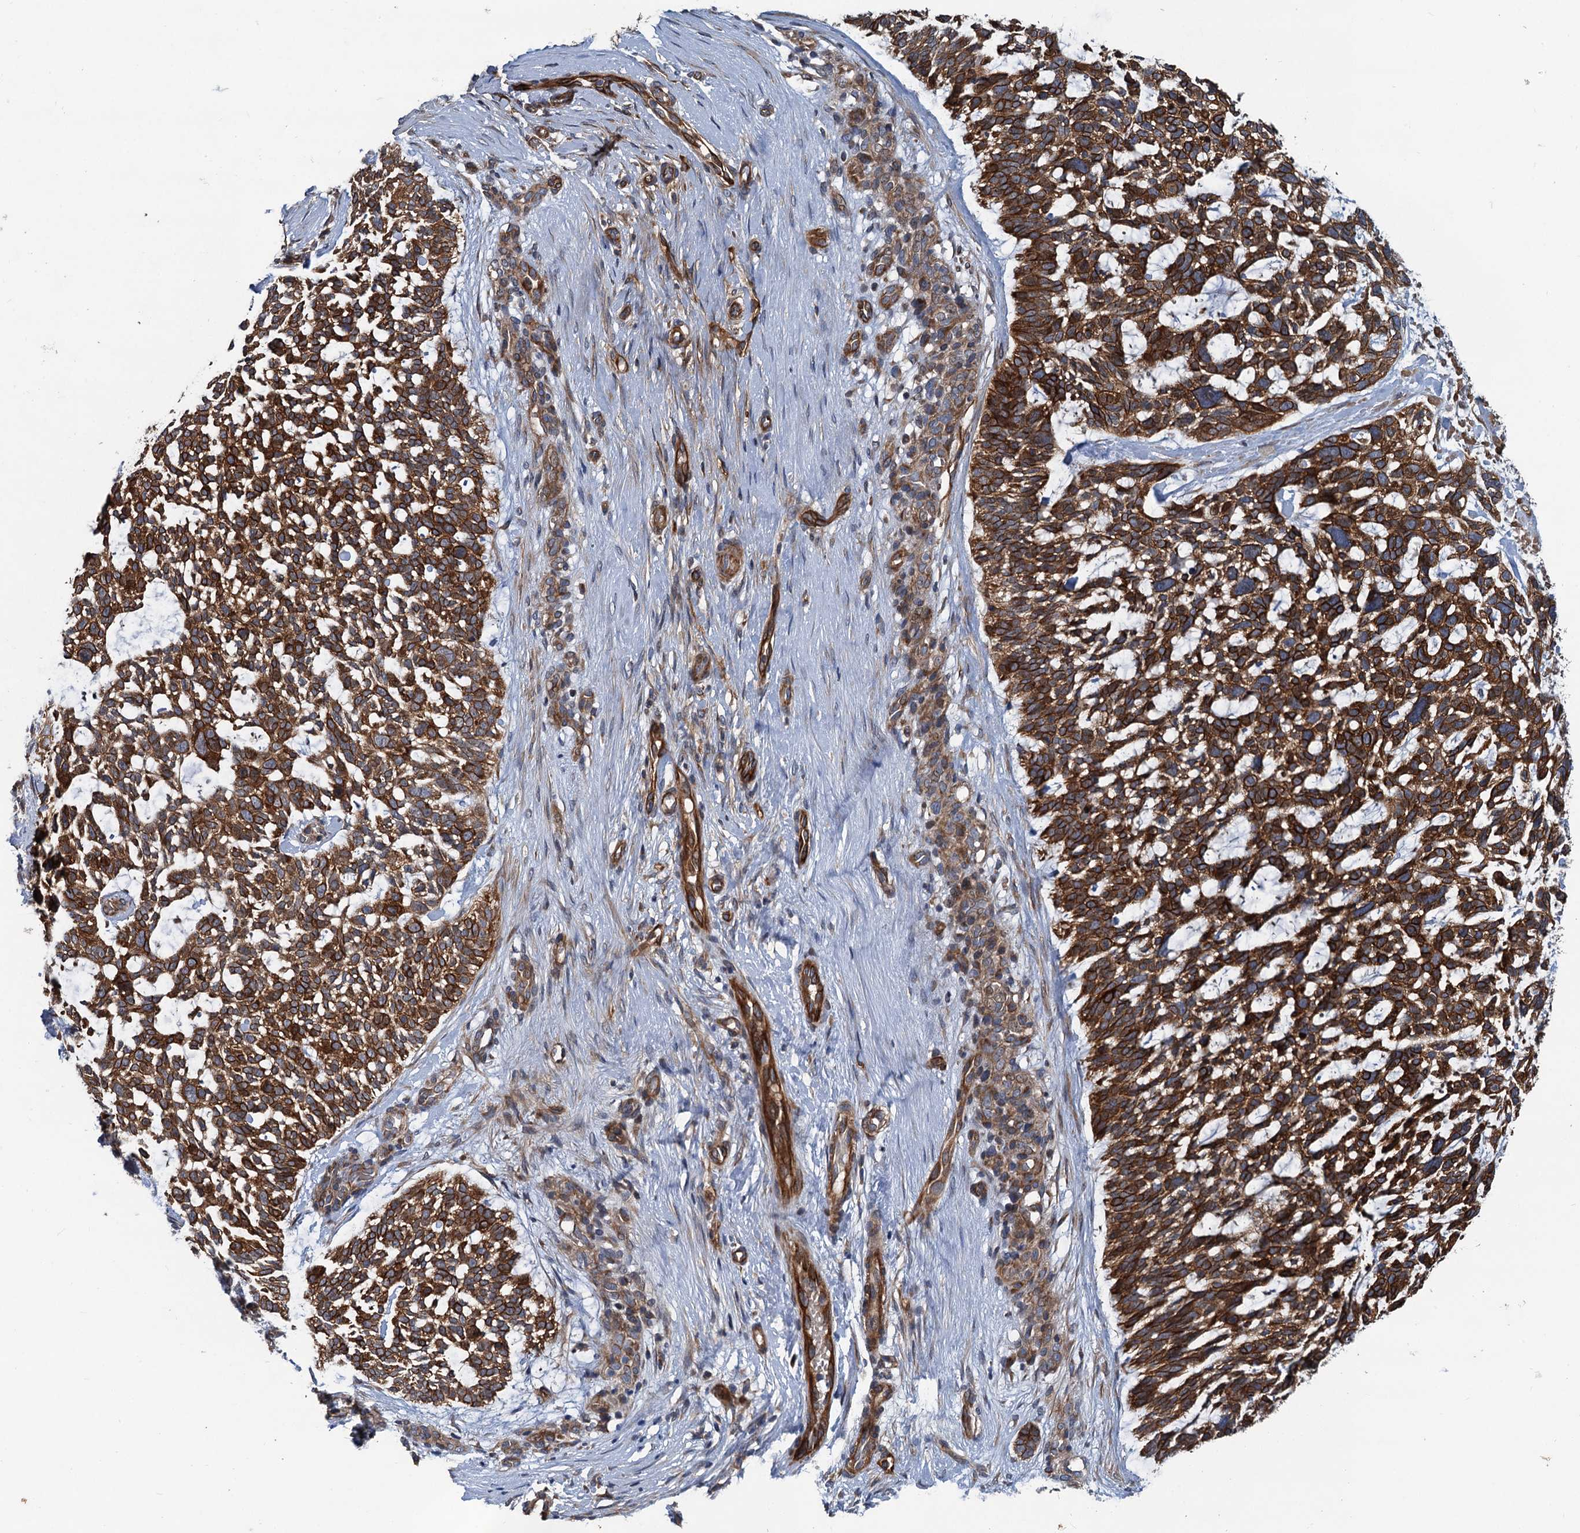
{"staining": {"intensity": "strong", "quantity": ">75%", "location": "cytoplasmic/membranous"}, "tissue": "skin cancer", "cell_type": "Tumor cells", "image_type": "cancer", "snomed": [{"axis": "morphology", "description": "Basal cell carcinoma"}, {"axis": "topography", "description": "Skin"}], "caption": "Skin cancer stained with DAB (3,3'-diaminobenzidine) immunohistochemistry (IHC) reveals high levels of strong cytoplasmic/membranous staining in approximately >75% of tumor cells.", "gene": "LRRK2", "patient": {"sex": "male", "age": 88}}